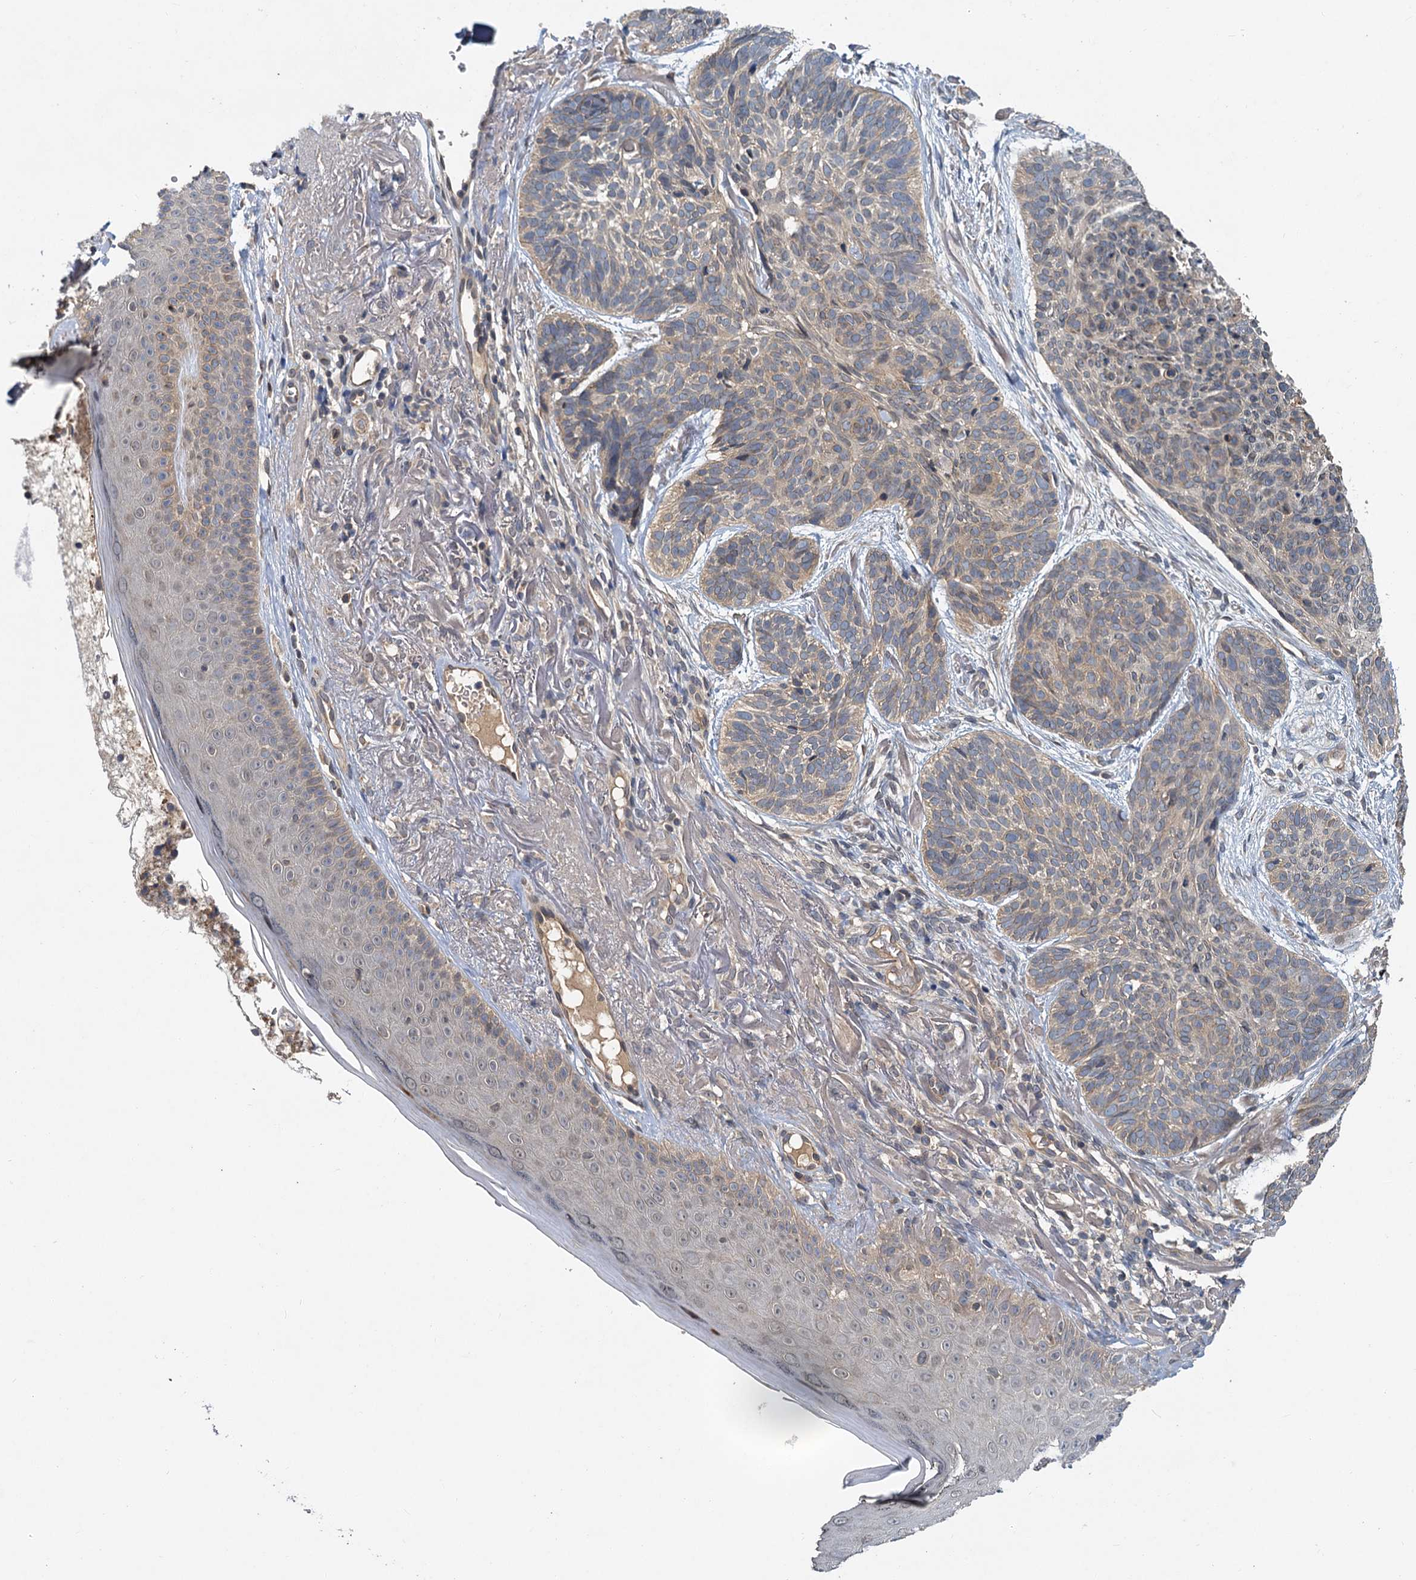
{"staining": {"intensity": "negative", "quantity": "none", "location": "none"}, "tissue": "skin cancer", "cell_type": "Tumor cells", "image_type": "cancer", "snomed": [{"axis": "morphology", "description": "Normal tissue, NOS"}, {"axis": "morphology", "description": "Basal cell carcinoma"}, {"axis": "topography", "description": "Skin"}], "caption": "Immunohistochemistry (IHC) micrograph of neoplastic tissue: human skin cancer stained with DAB (3,3'-diaminobenzidine) shows no significant protein positivity in tumor cells. (DAB immunohistochemistry, high magnification).", "gene": "ZNF324", "patient": {"sex": "male", "age": 66}}